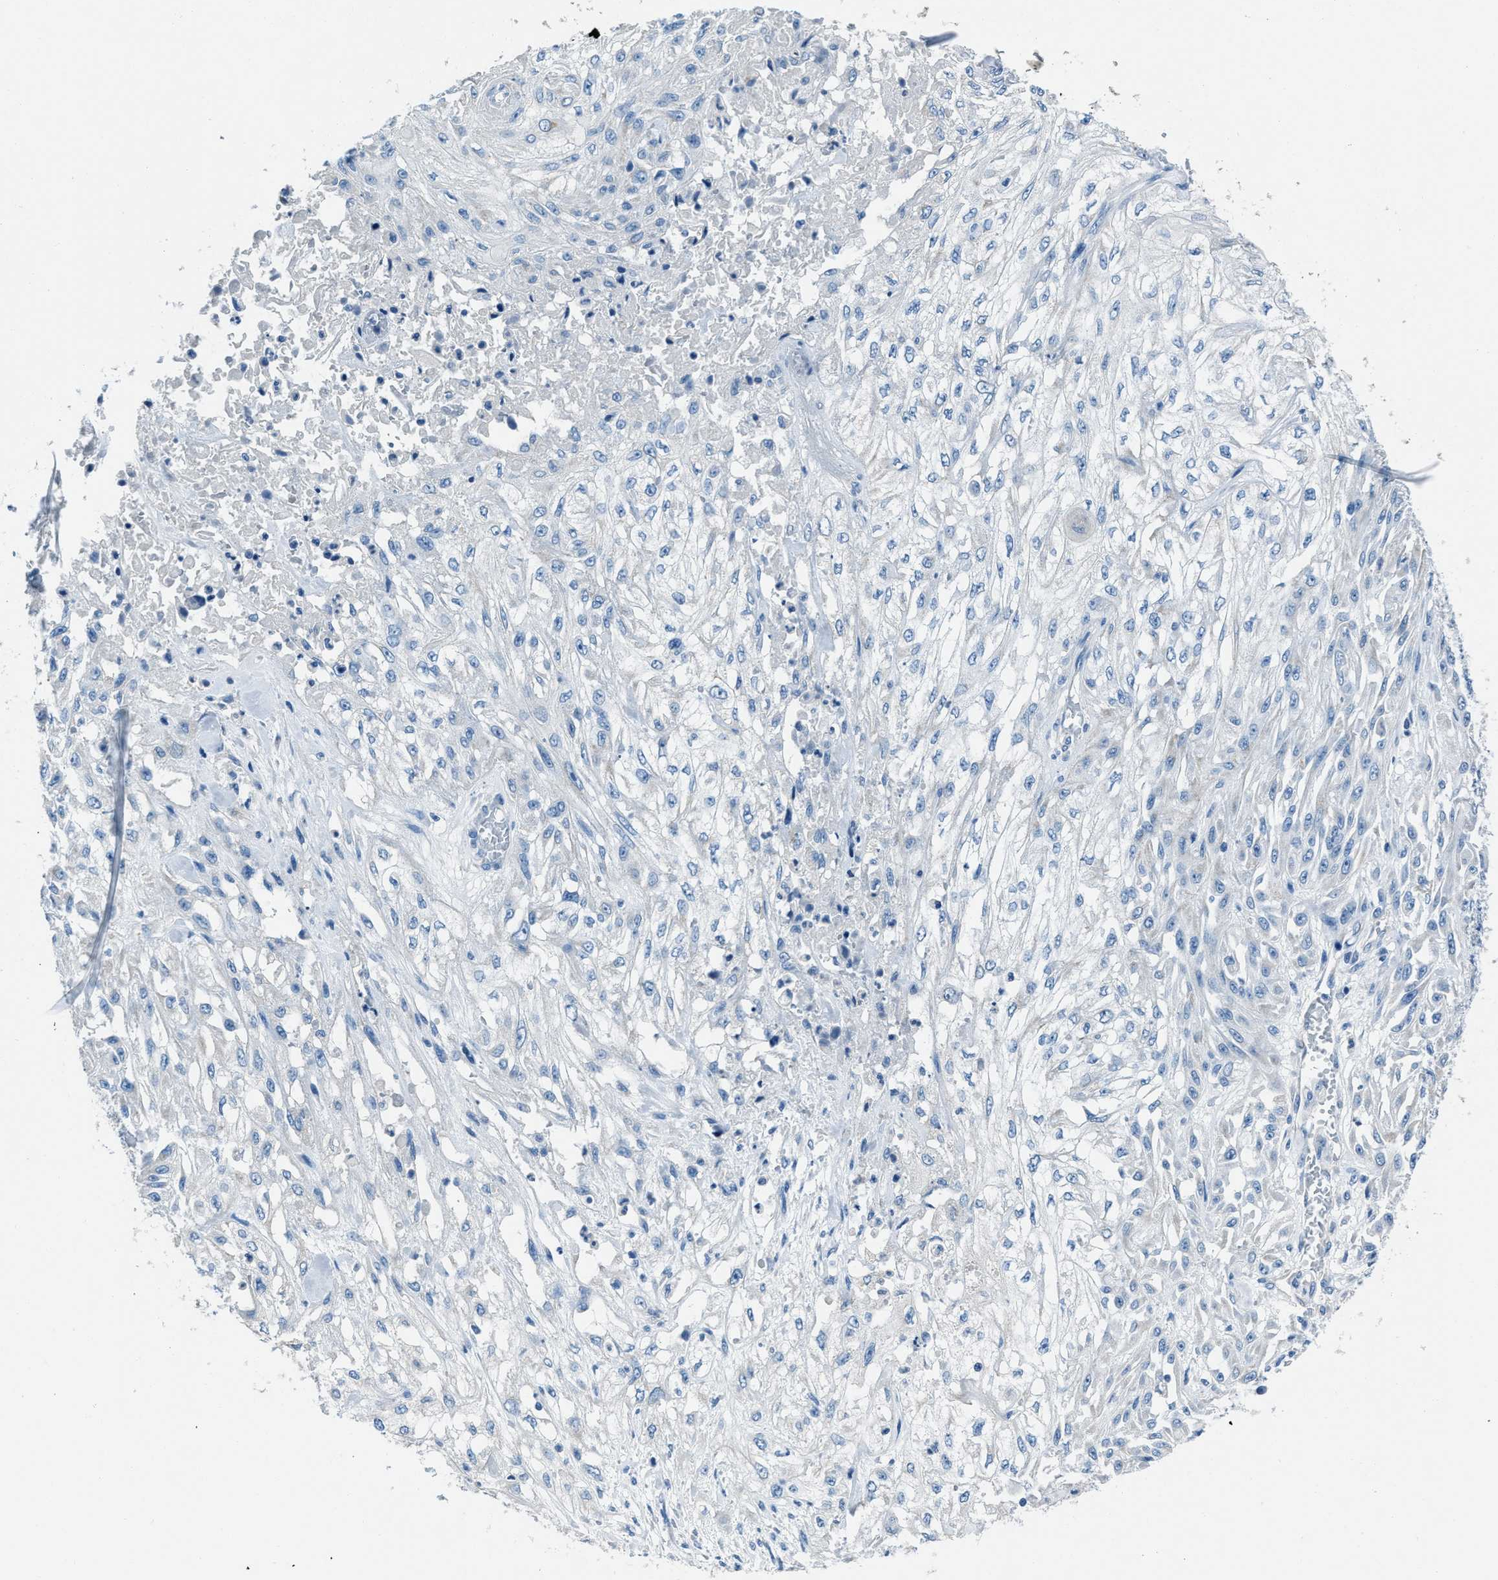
{"staining": {"intensity": "negative", "quantity": "none", "location": "none"}, "tissue": "skin cancer", "cell_type": "Tumor cells", "image_type": "cancer", "snomed": [{"axis": "morphology", "description": "Squamous cell carcinoma, NOS"}, {"axis": "morphology", "description": "Squamous cell carcinoma, metastatic, NOS"}, {"axis": "topography", "description": "Skin"}, {"axis": "topography", "description": "Lymph node"}], "caption": "Human skin cancer (squamous cell carcinoma) stained for a protein using IHC exhibits no expression in tumor cells.", "gene": "AMACR", "patient": {"sex": "male", "age": 75}}